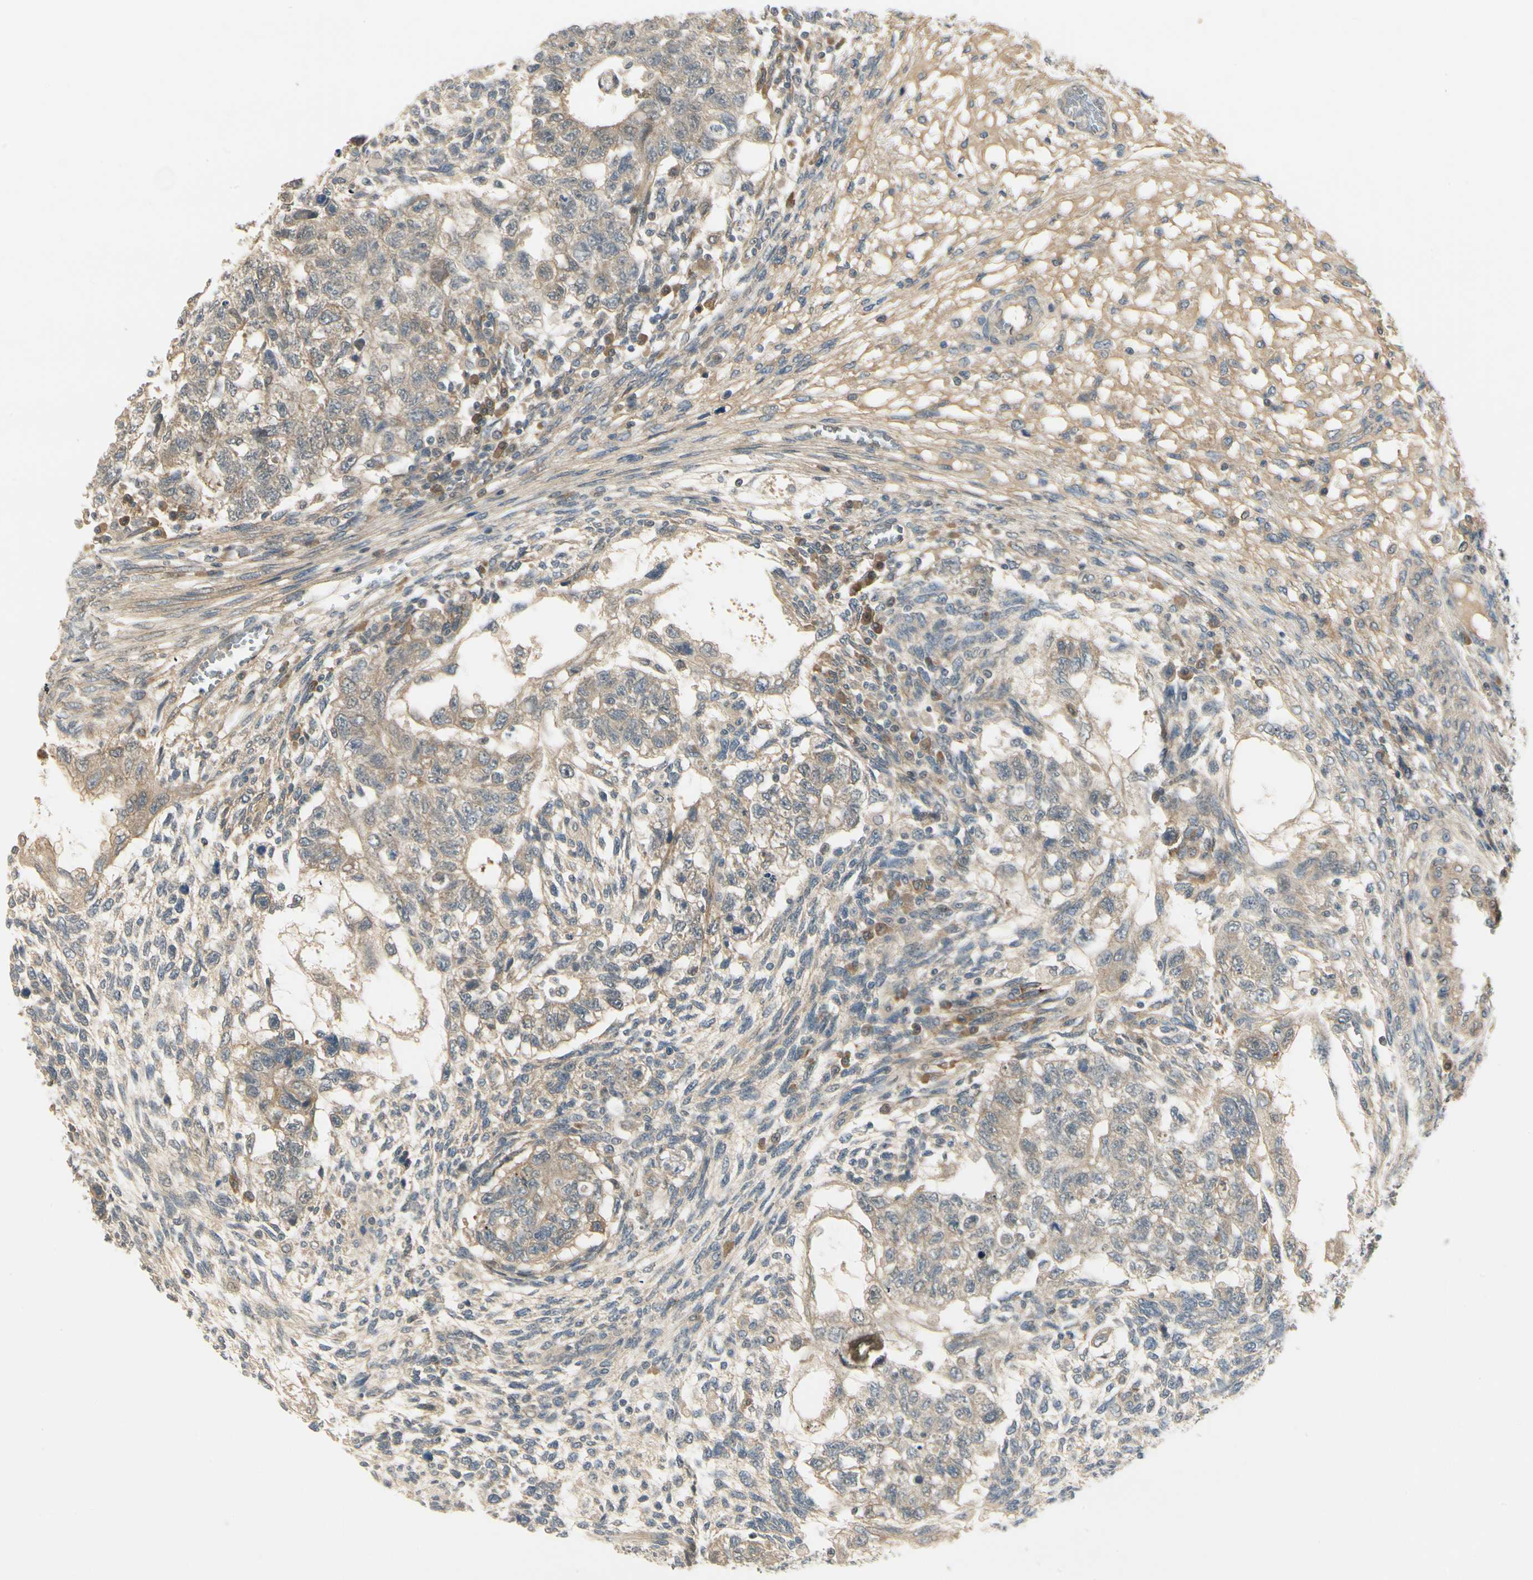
{"staining": {"intensity": "weak", "quantity": "25%-75%", "location": "cytoplasmic/membranous"}, "tissue": "testis cancer", "cell_type": "Tumor cells", "image_type": "cancer", "snomed": [{"axis": "morphology", "description": "Normal tissue, NOS"}, {"axis": "morphology", "description": "Carcinoma, Embryonal, NOS"}, {"axis": "topography", "description": "Testis"}], "caption": "This is an image of immunohistochemistry (IHC) staining of embryonal carcinoma (testis), which shows weak expression in the cytoplasmic/membranous of tumor cells.", "gene": "EPHB3", "patient": {"sex": "male", "age": 36}}